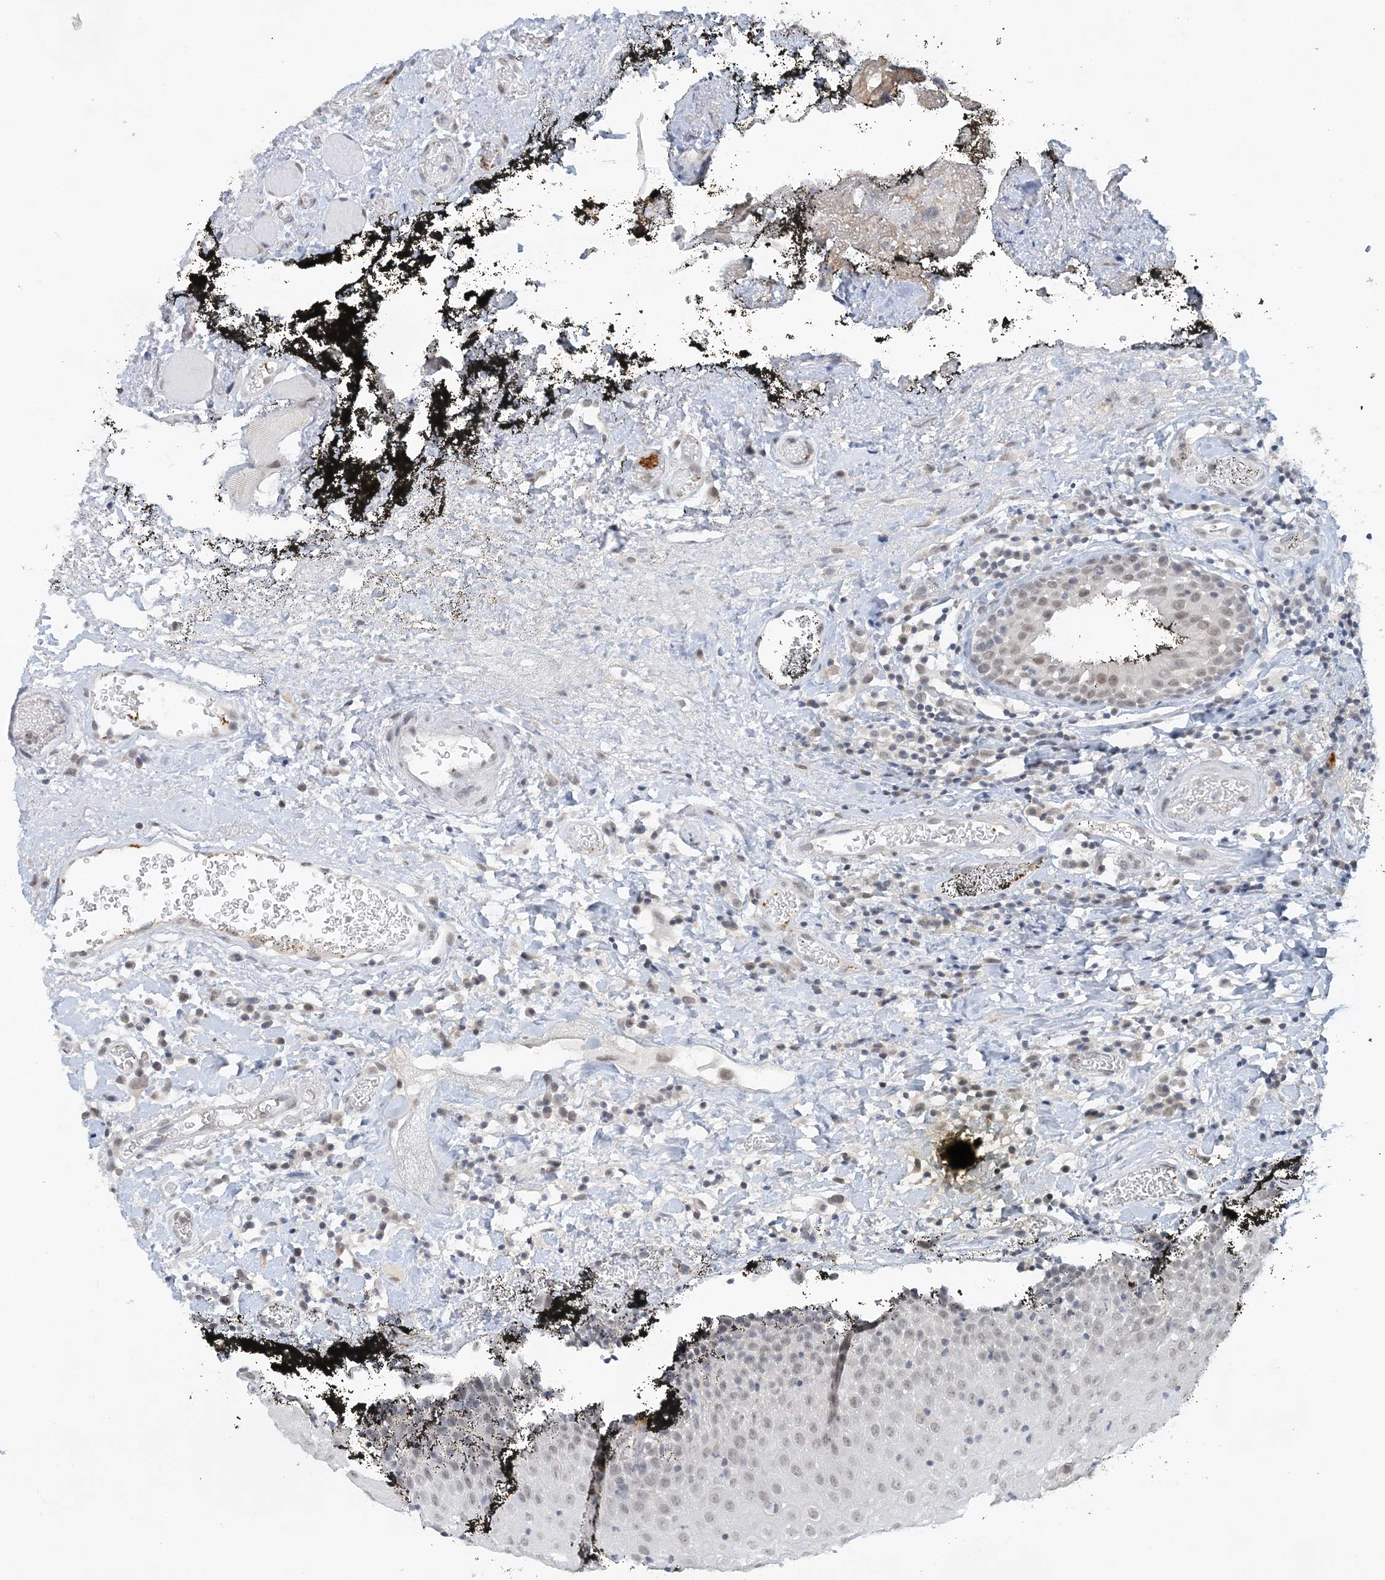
{"staining": {"intensity": "weak", "quantity": "<25%", "location": "nuclear"}, "tissue": "oral mucosa", "cell_type": "Squamous epithelial cells", "image_type": "normal", "snomed": [{"axis": "morphology", "description": "Normal tissue, NOS"}, {"axis": "topography", "description": "Oral tissue"}], "caption": "DAB (3,3'-diaminobenzidine) immunohistochemical staining of normal human oral mucosa exhibits no significant positivity in squamous epithelial cells. (DAB IHC visualized using brightfield microscopy, high magnification).", "gene": "KMT2D", "patient": {"sex": "male", "age": 74}}